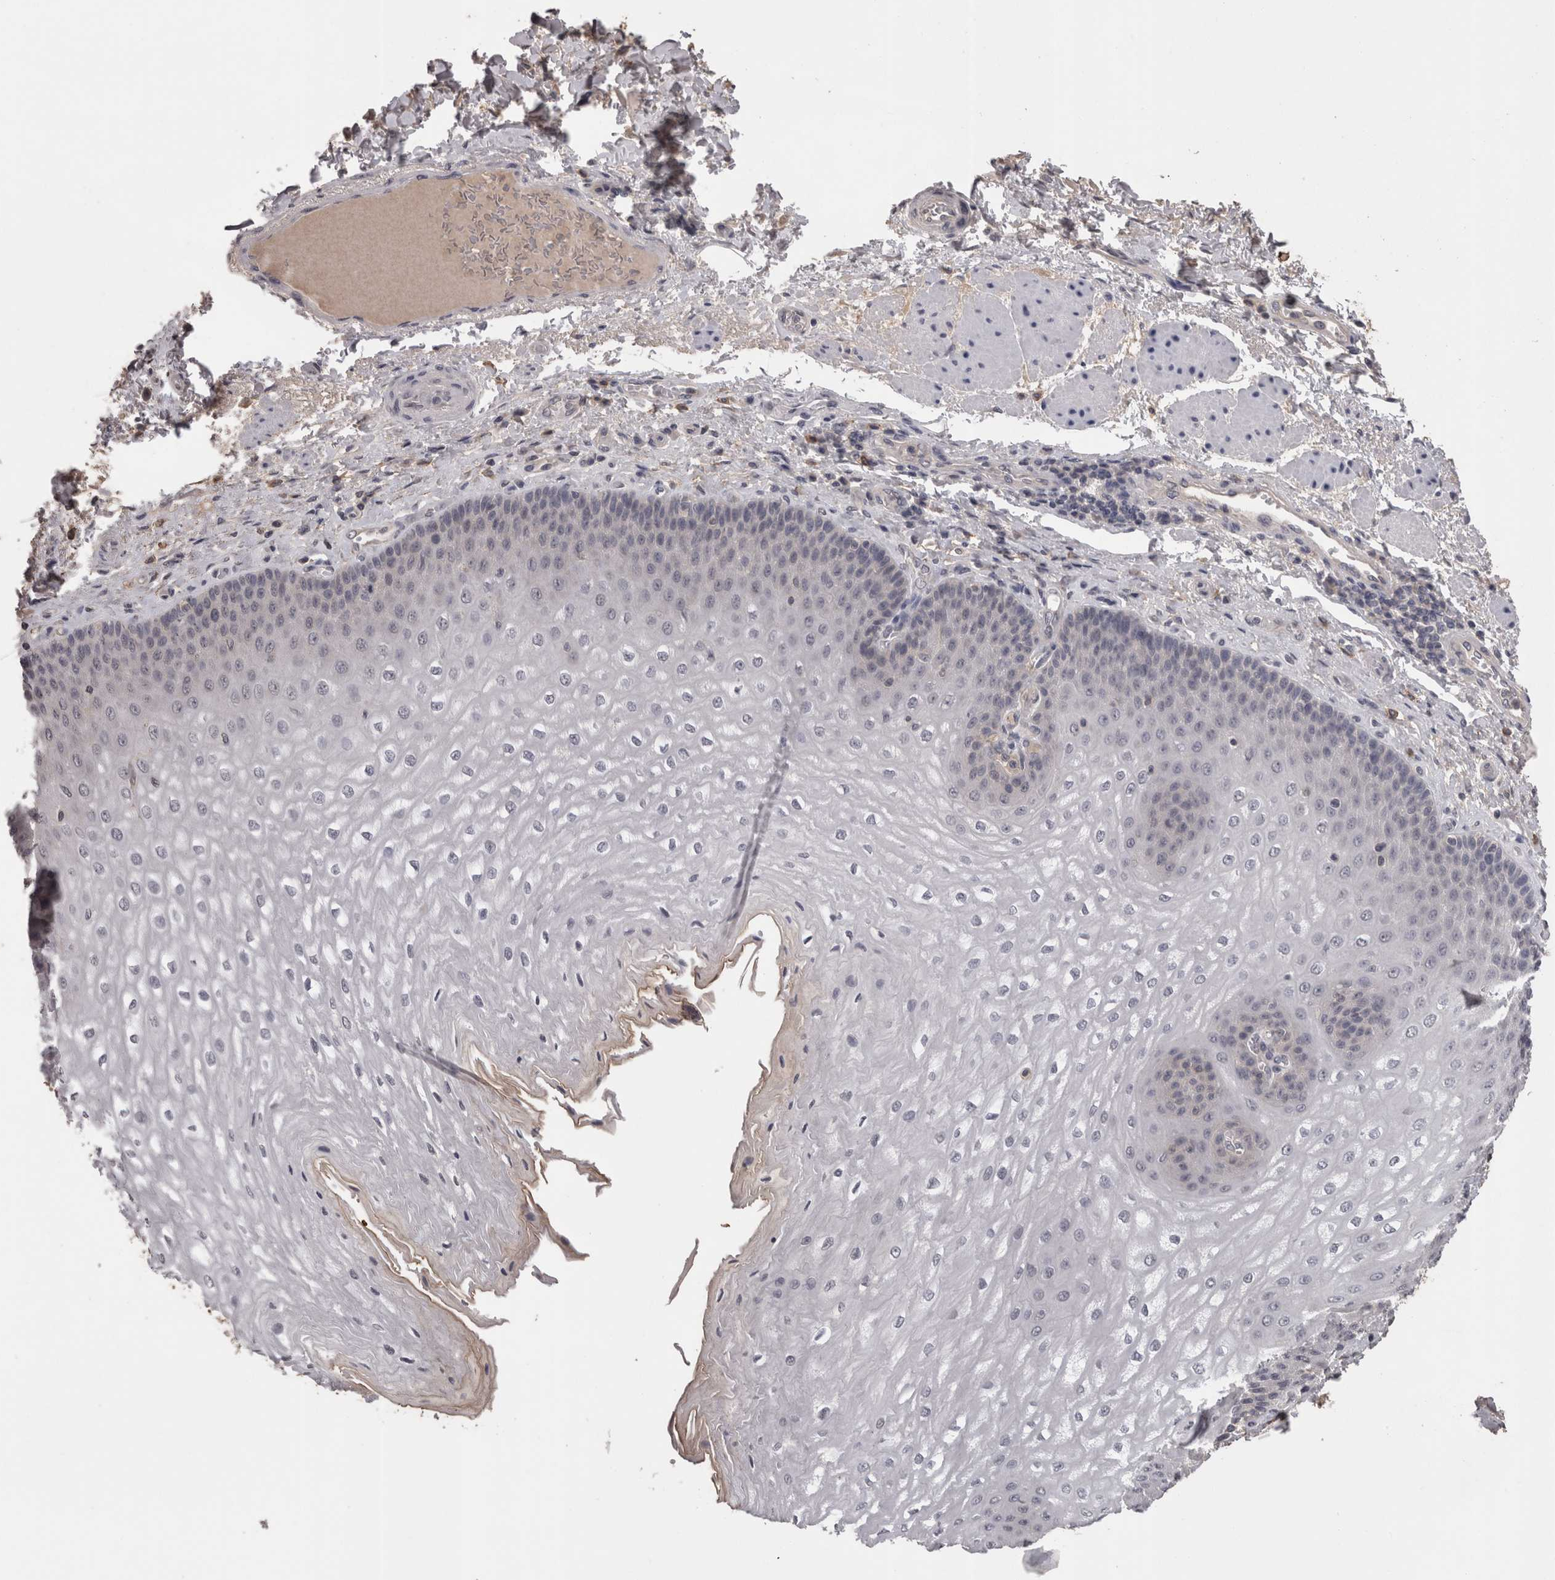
{"staining": {"intensity": "weak", "quantity": "<25%", "location": "cytoplasmic/membranous"}, "tissue": "esophagus", "cell_type": "Squamous epithelial cells", "image_type": "normal", "snomed": [{"axis": "morphology", "description": "Normal tissue, NOS"}, {"axis": "topography", "description": "Esophagus"}], "caption": "A high-resolution photomicrograph shows immunohistochemistry staining of unremarkable esophagus, which reveals no significant positivity in squamous epithelial cells.", "gene": "PON3", "patient": {"sex": "male", "age": 54}}